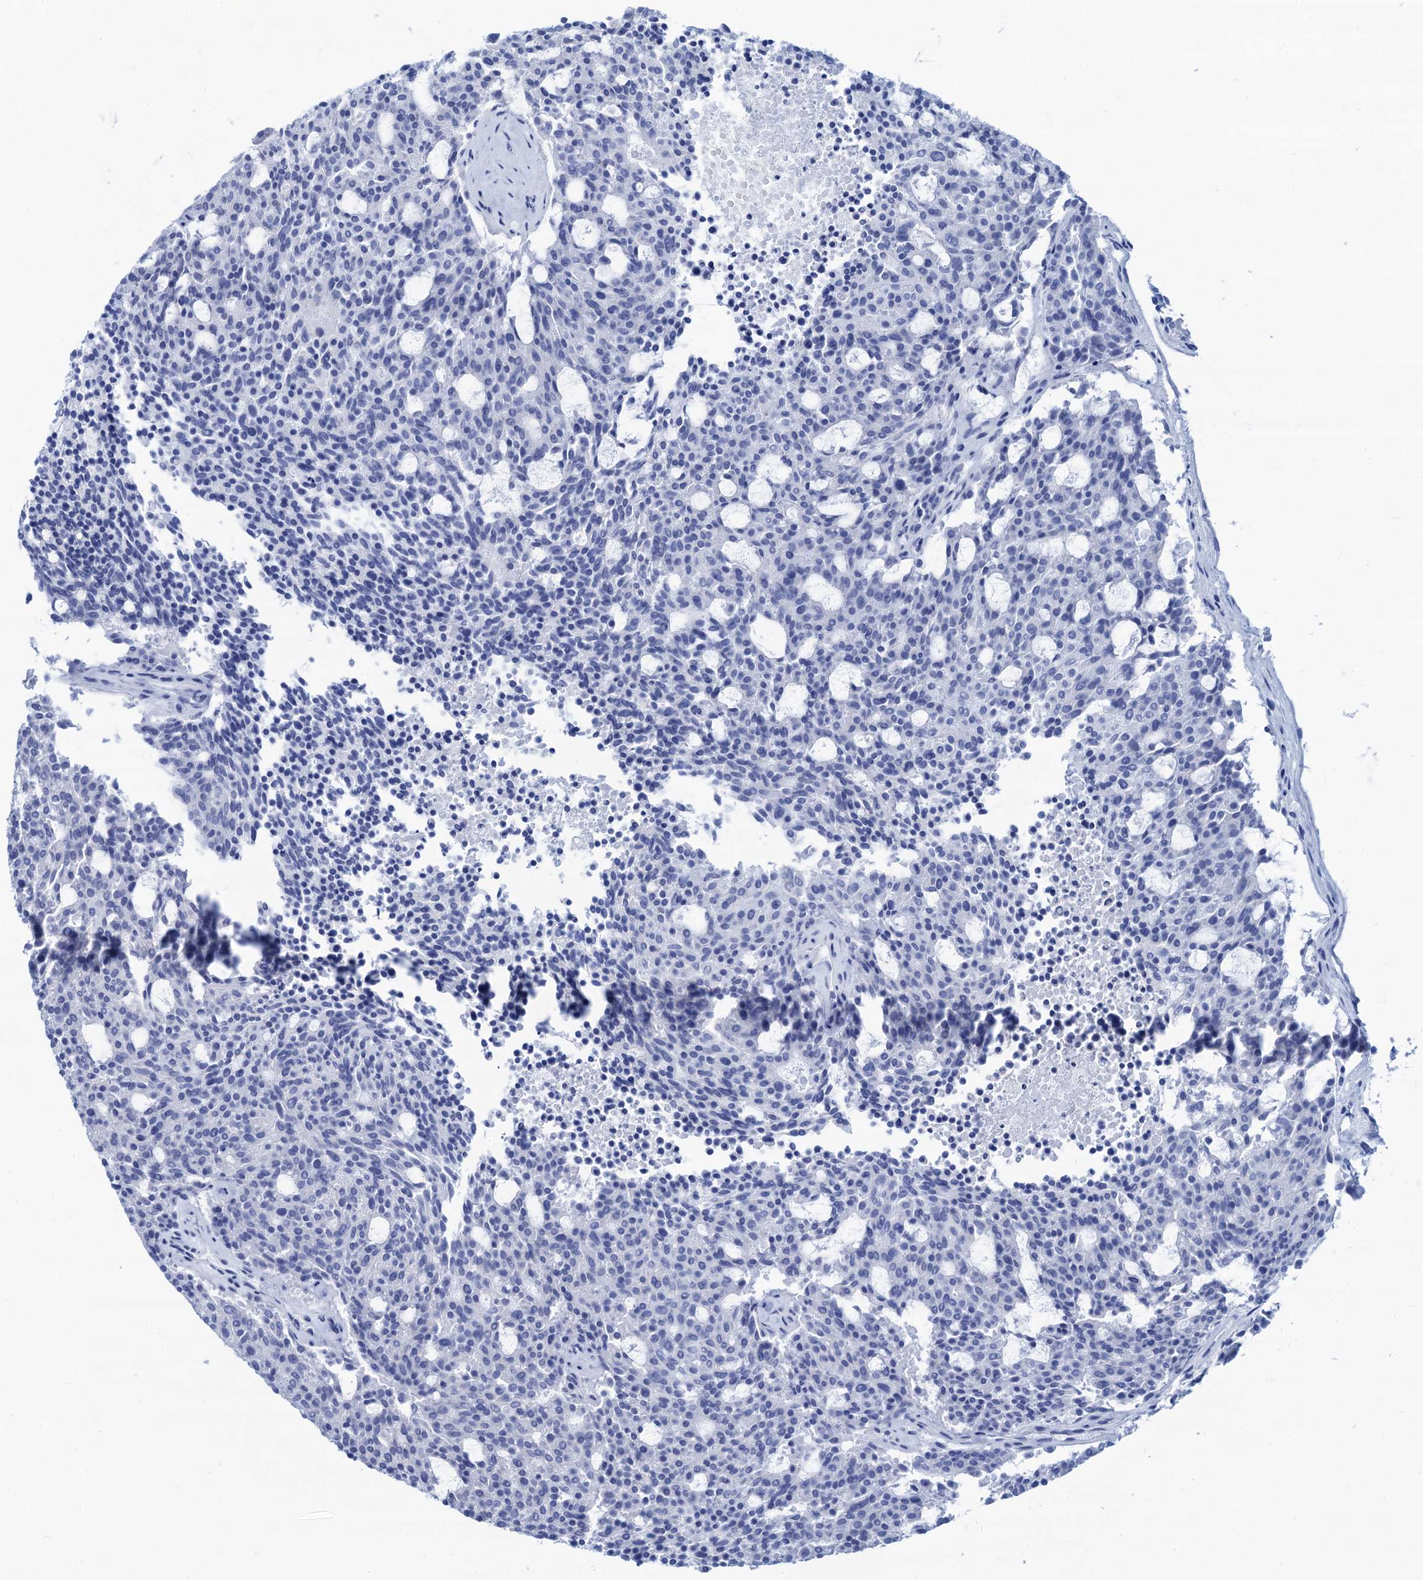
{"staining": {"intensity": "negative", "quantity": "none", "location": "none"}, "tissue": "carcinoid", "cell_type": "Tumor cells", "image_type": "cancer", "snomed": [{"axis": "morphology", "description": "Carcinoid, malignant, NOS"}, {"axis": "topography", "description": "Pancreas"}], "caption": "Tumor cells are negative for protein expression in human malignant carcinoid. (Brightfield microscopy of DAB immunohistochemistry at high magnification).", "gene": "CABYR", "patient": {"sex": "female", "age": 54}}